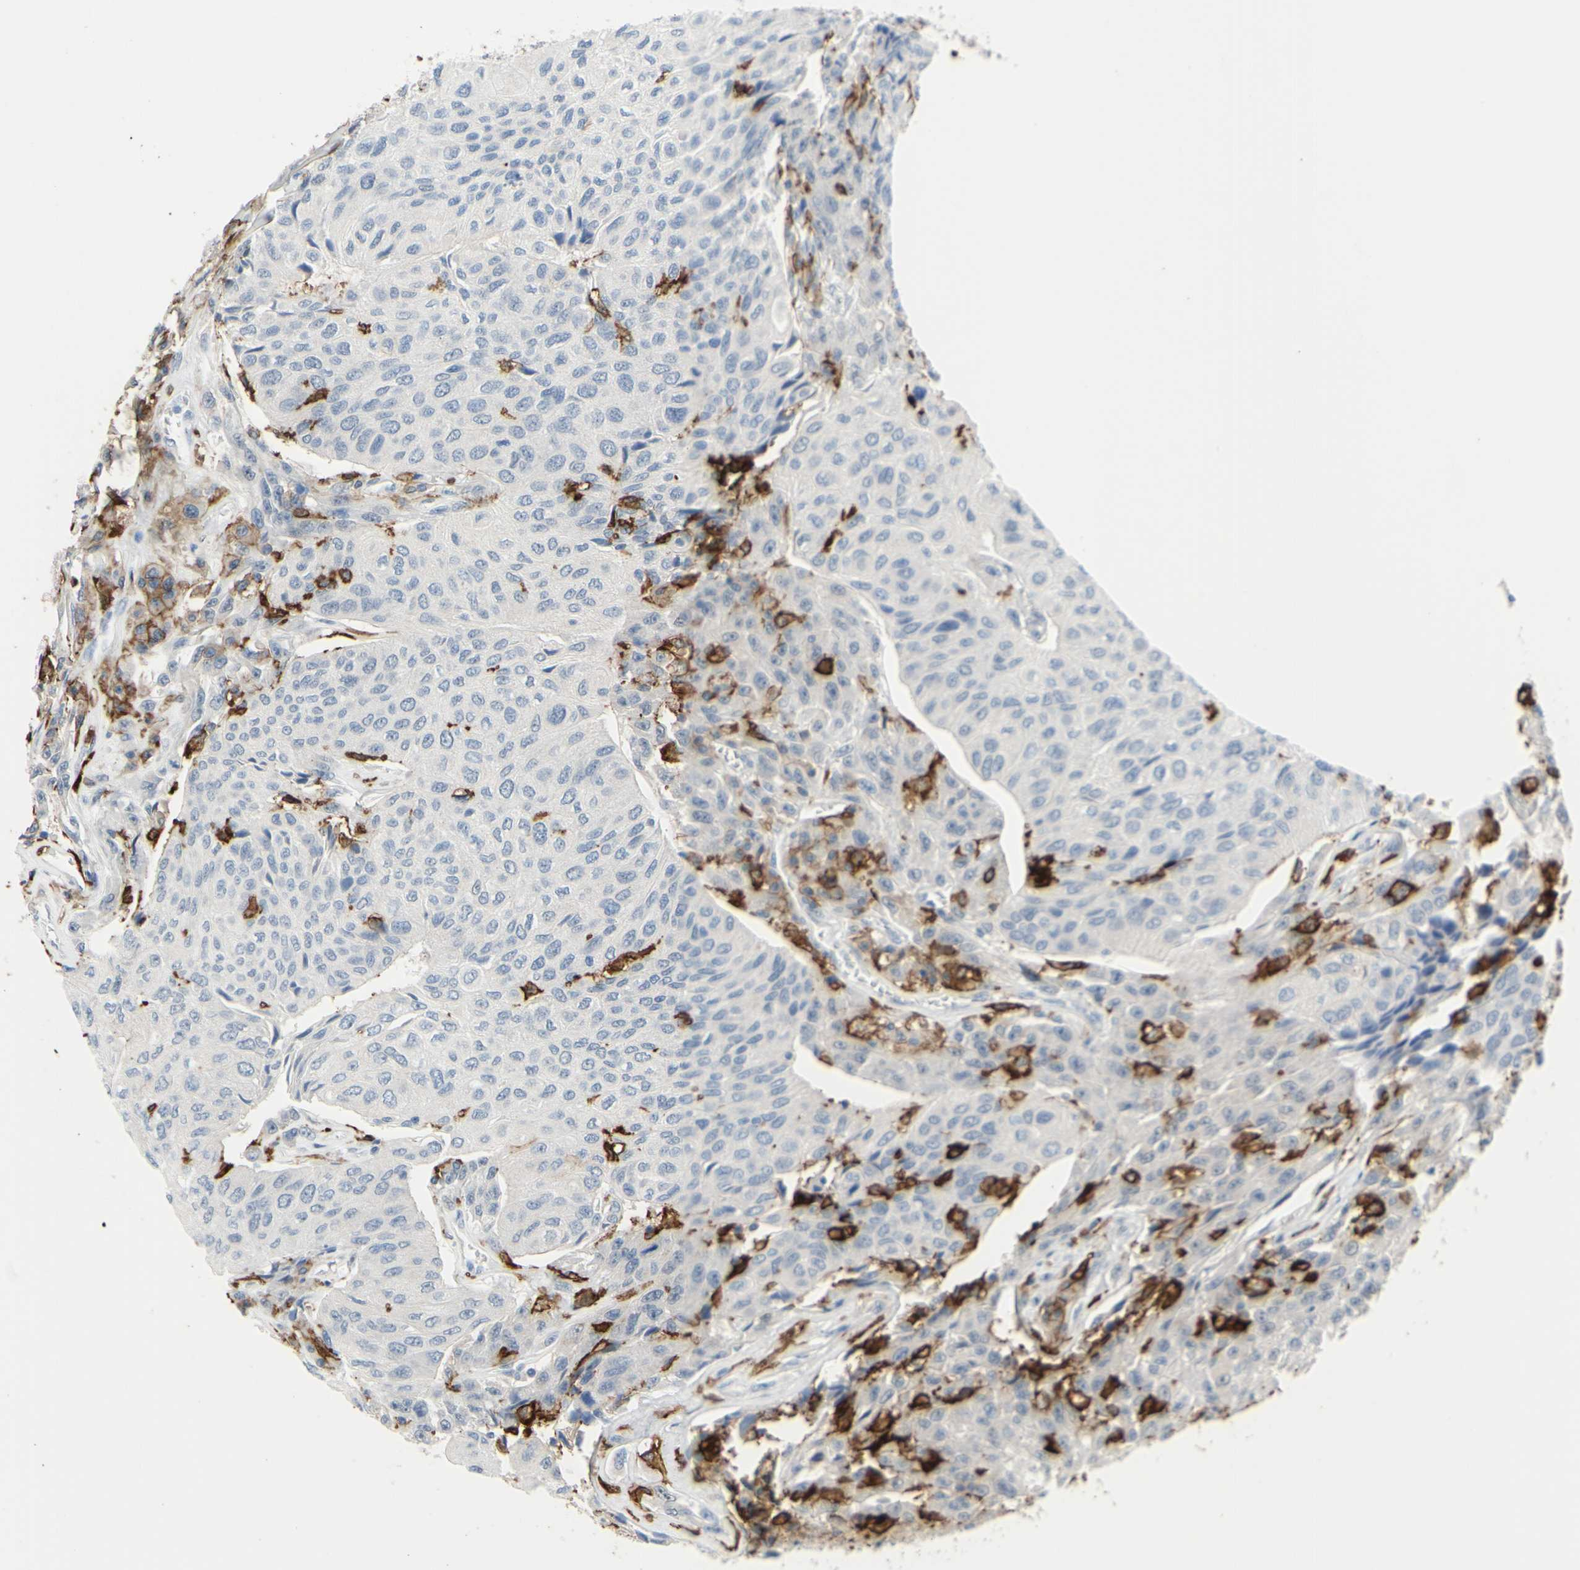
{"staining": {"intensity": "negative", "quantity": "none", "location": "none"}, "tissue": "urothelial cancer", "cell_type": "Tumor cells", "image_type": "cancer", "snomed": [{"axis": "morphology", "description": "Urothelial carcinoma, High grade"}, {"axis": "topography", "description": "Urinary bladder"}], "caption": "A micrograph of human urothelial cancer is negative for staining in tumor cells.", "gene": "FCGR2A", "patient": {"sex": "male", "age": 66}}